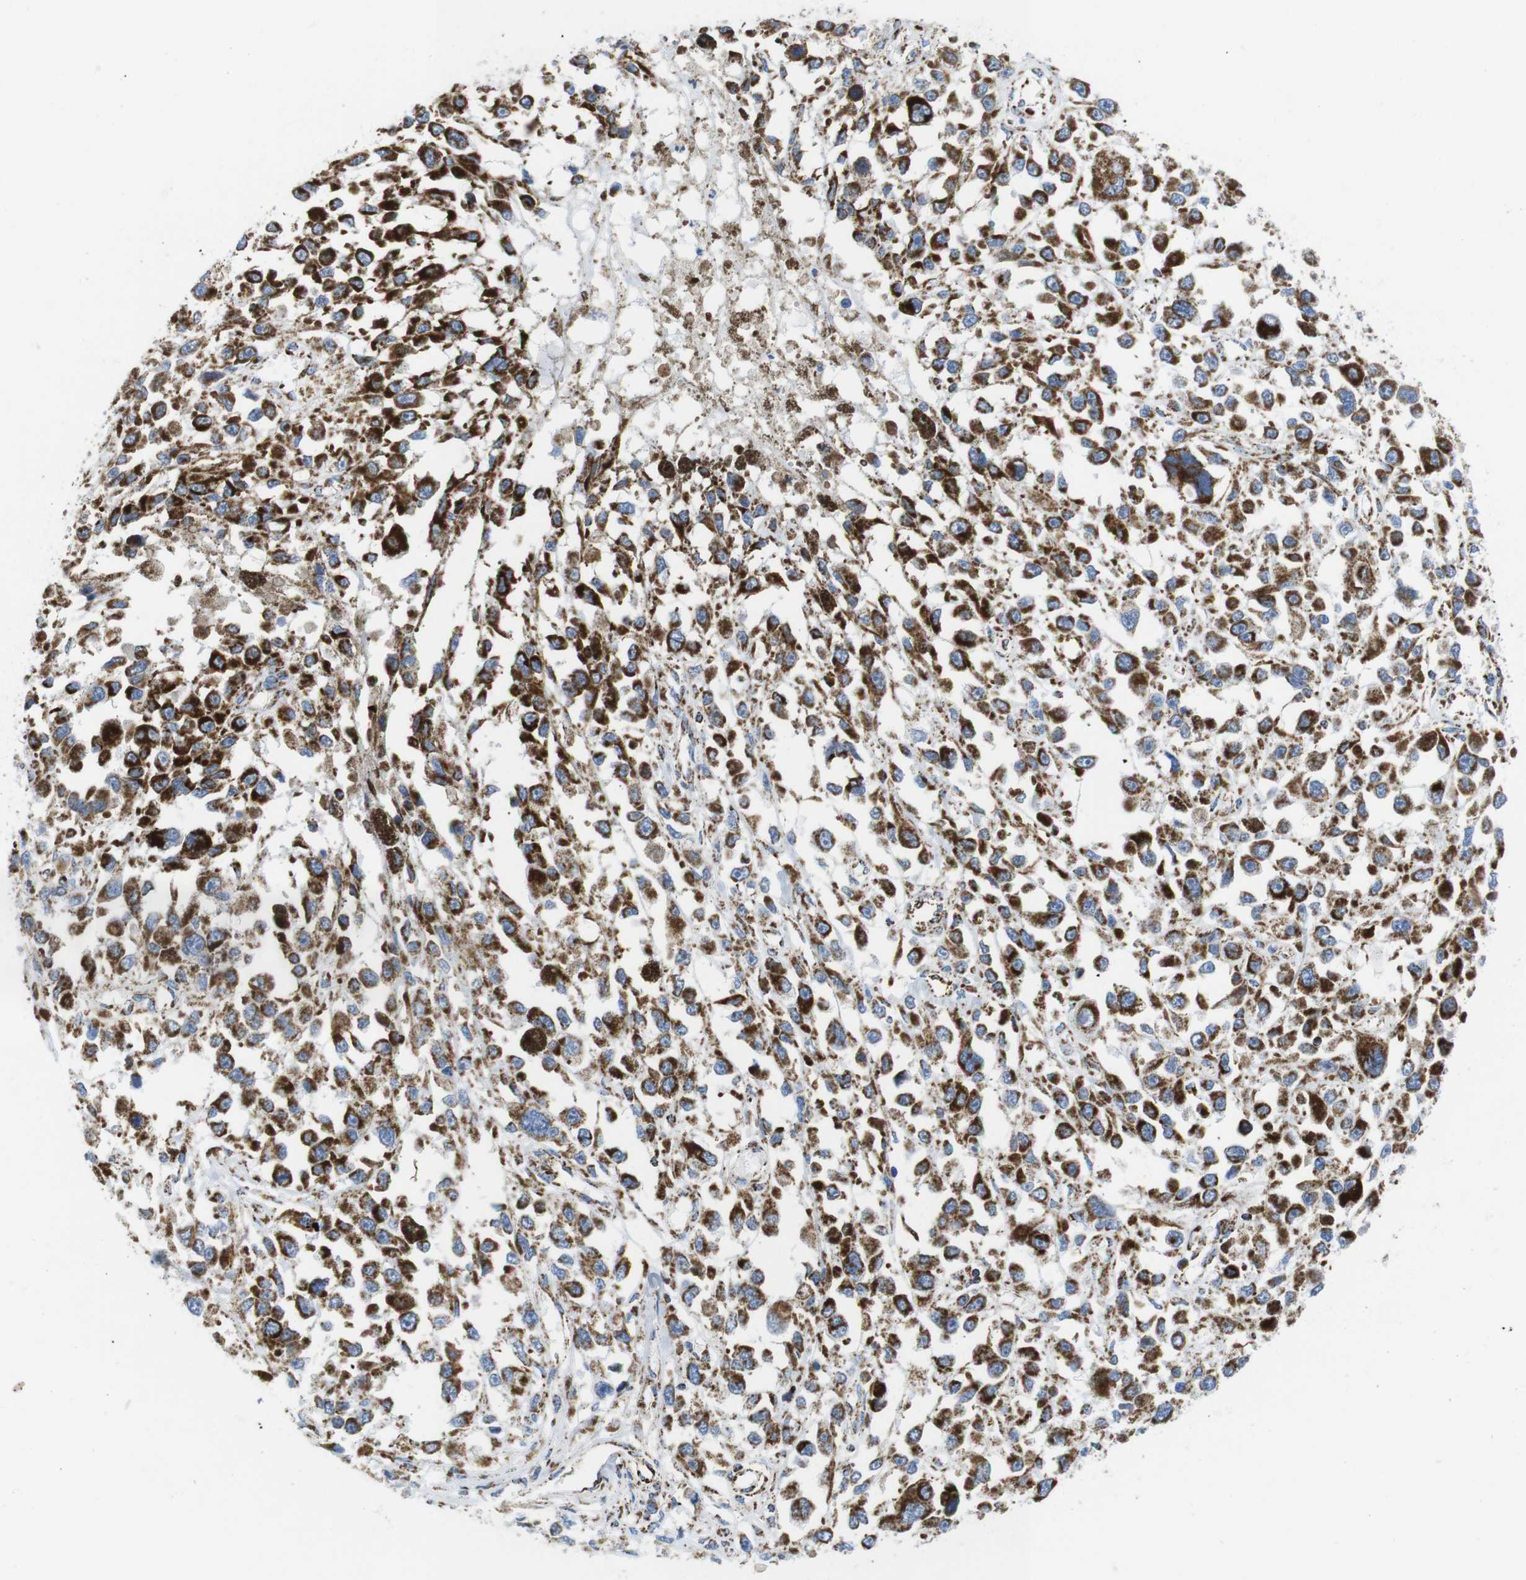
{"staining": {"intensity": "strong", "quantity": ">75%", "location": "cytoplasmic/membranous"}, "tissue": "melanoma", "cell_type": "Tumor cells", "image_type": "cancer", "snomed": [{"axis": "morphology", "description": "Malignant melanoma, Metastatic site"}, {"axis": "topography", "description": "Lymph node"}], "caption": "Malignant melanoma (metastatic site) tissue shows strong cytoplasmic/membranous positivity in approximately >75% of tumor cells", "gene": "ATP5PO", "patient": {"sex": "male", "age": 59}}